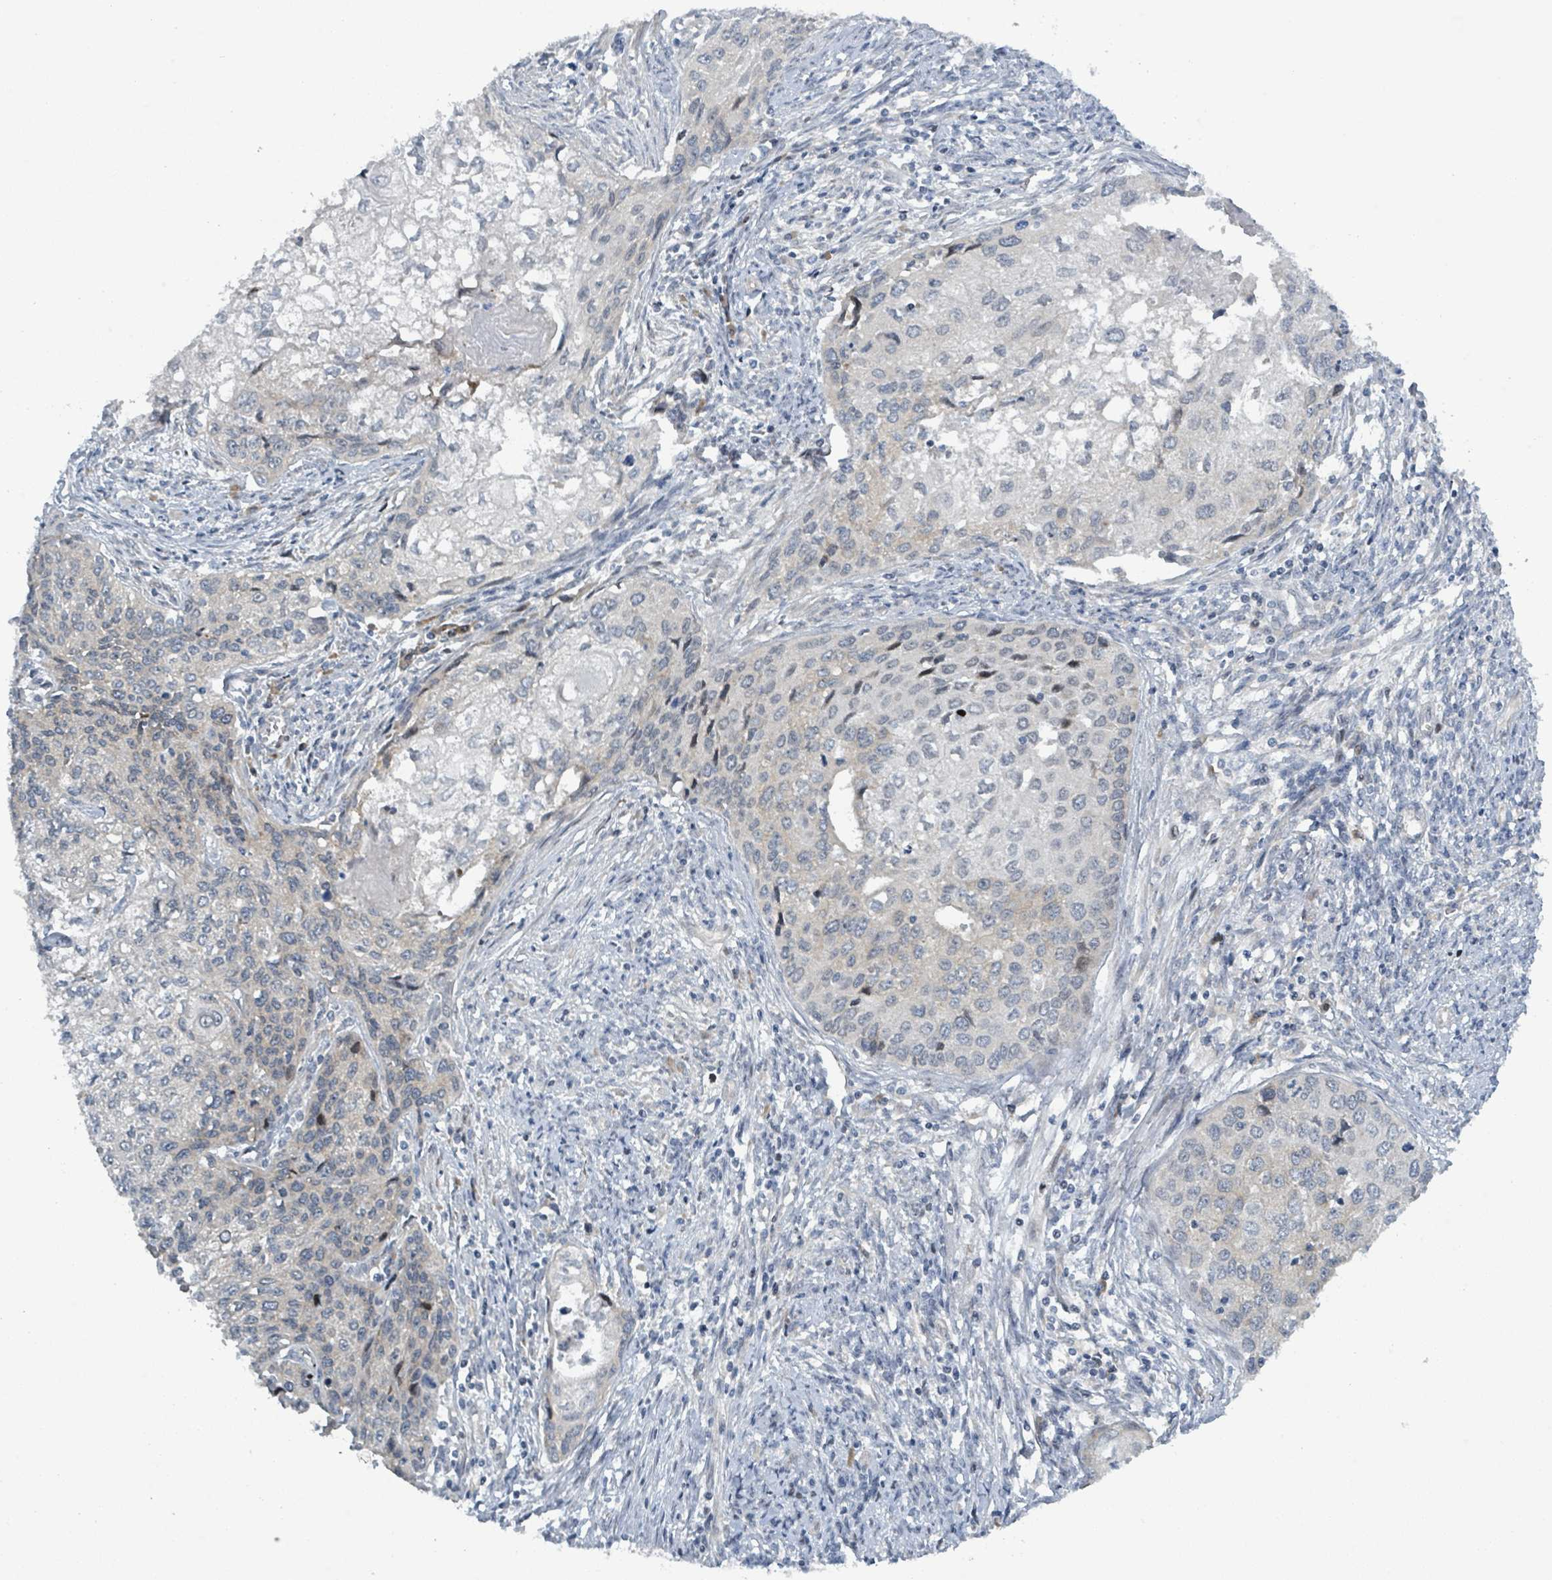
{"staining": {"intensity": "negative", "quantity": "none", "location": "none"}, "tissue": "cervical cancer", "cell_type": "Tumor cells", "image_type": "cancer", "snomed": [{"axis": "morphology", "description": "Squamous cell carcinoma, NOS"}, {"axis": "topography", "description": "Cervix"}], "caption": "A micrograph of cervical cancer stained for a protein demonstrates no brown staining in tumor cells.", "gene": "RPL32", "patient": {"sex": "female", "age": 67}}